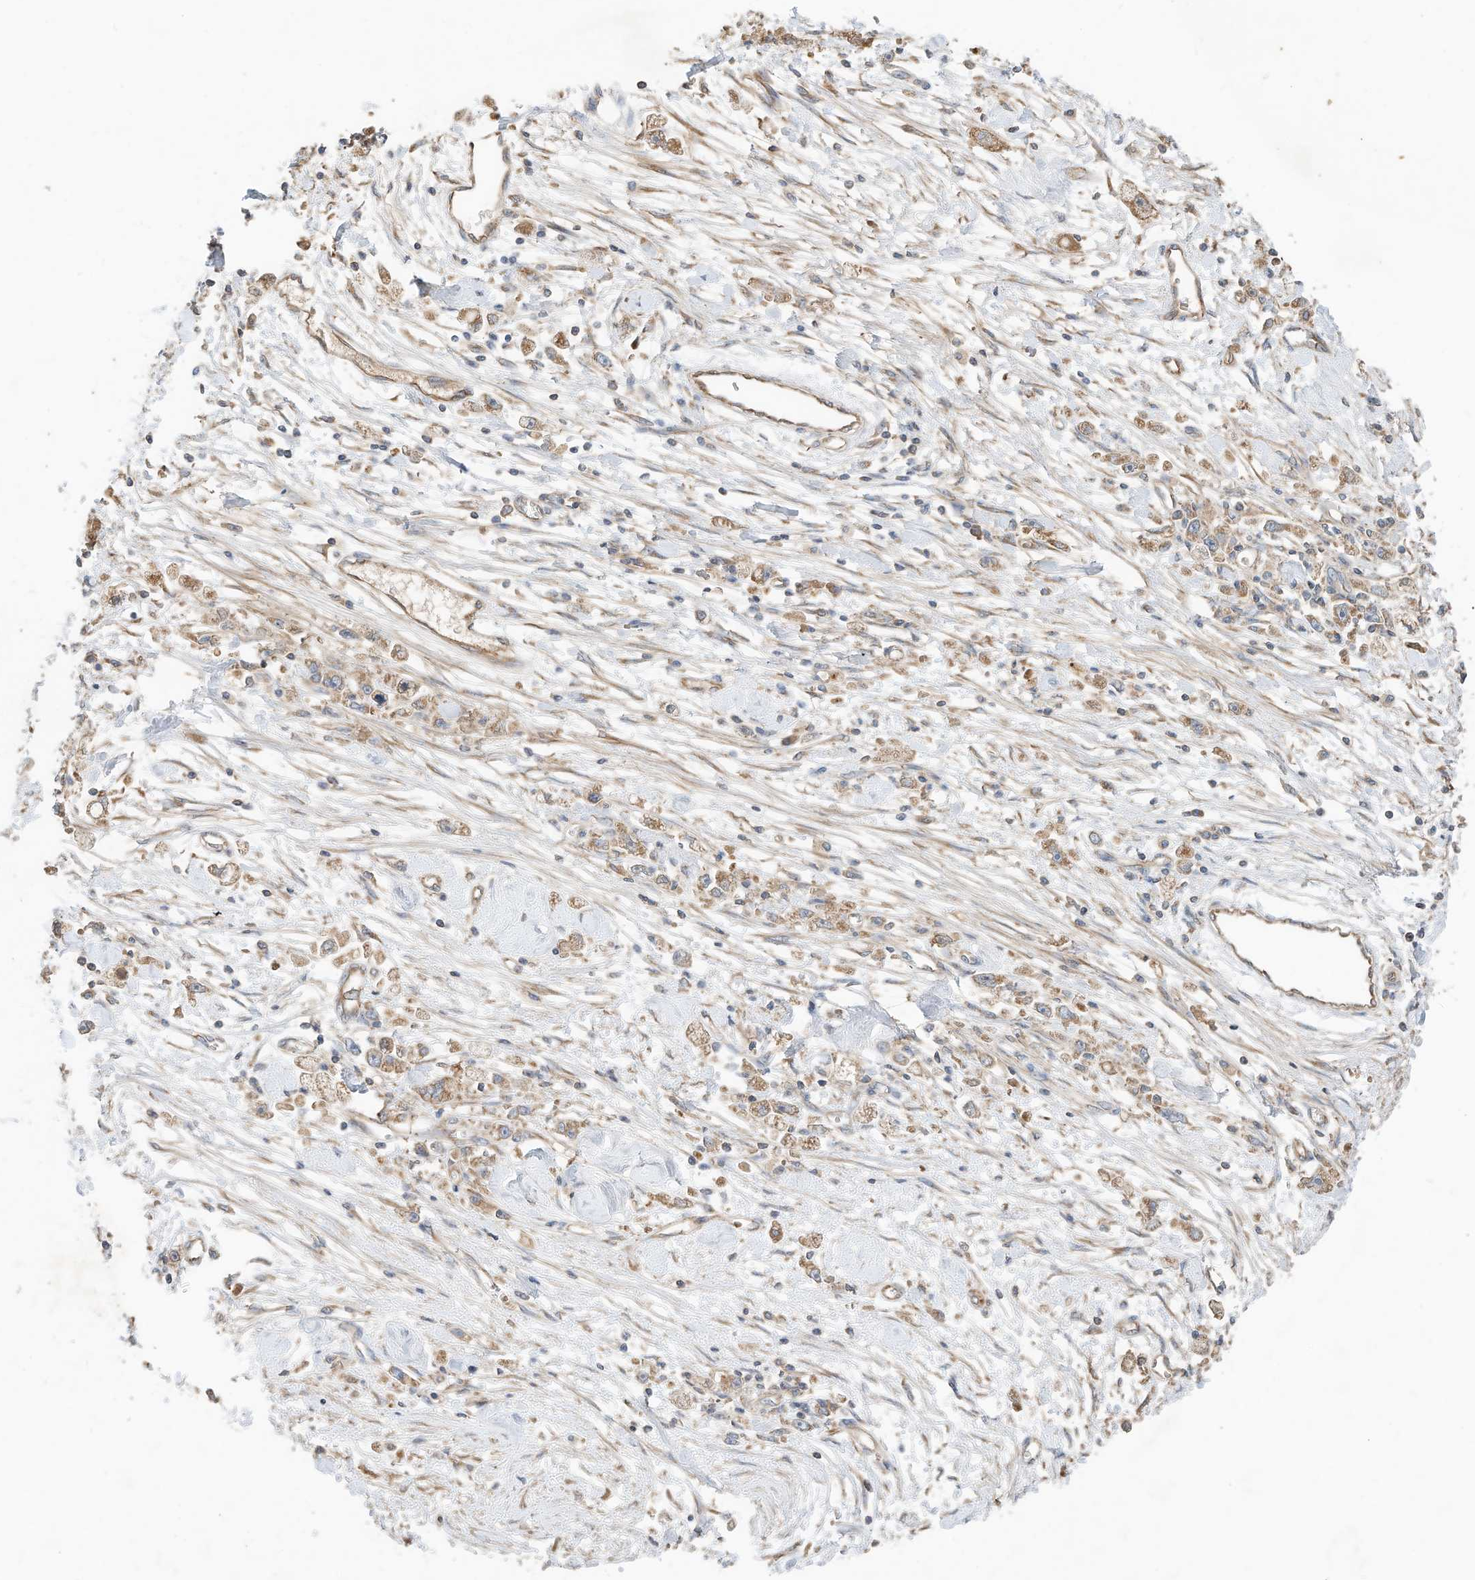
{"staining": {"intensity": "moderate", "quantity": ">75%", "location": "cytoplasmic/membranous"}, "tissue": "stomach cancer", "cell_type": "Tumor cells", "image_type": "cancer", "snomed": [{"axis": "morphology", "description": "Adenocarcinoma, NOS"}, {"axis": "topography", "description": "Stomach"}], "caption": "Immunohistochemical staining of stomach adenocarcinoma displays moderate cytoplasmic/membranous protein expression in about >75% of tumor cells.", "gene": "CPAMD8", "patient": {"sex": "female", "age": 59}}